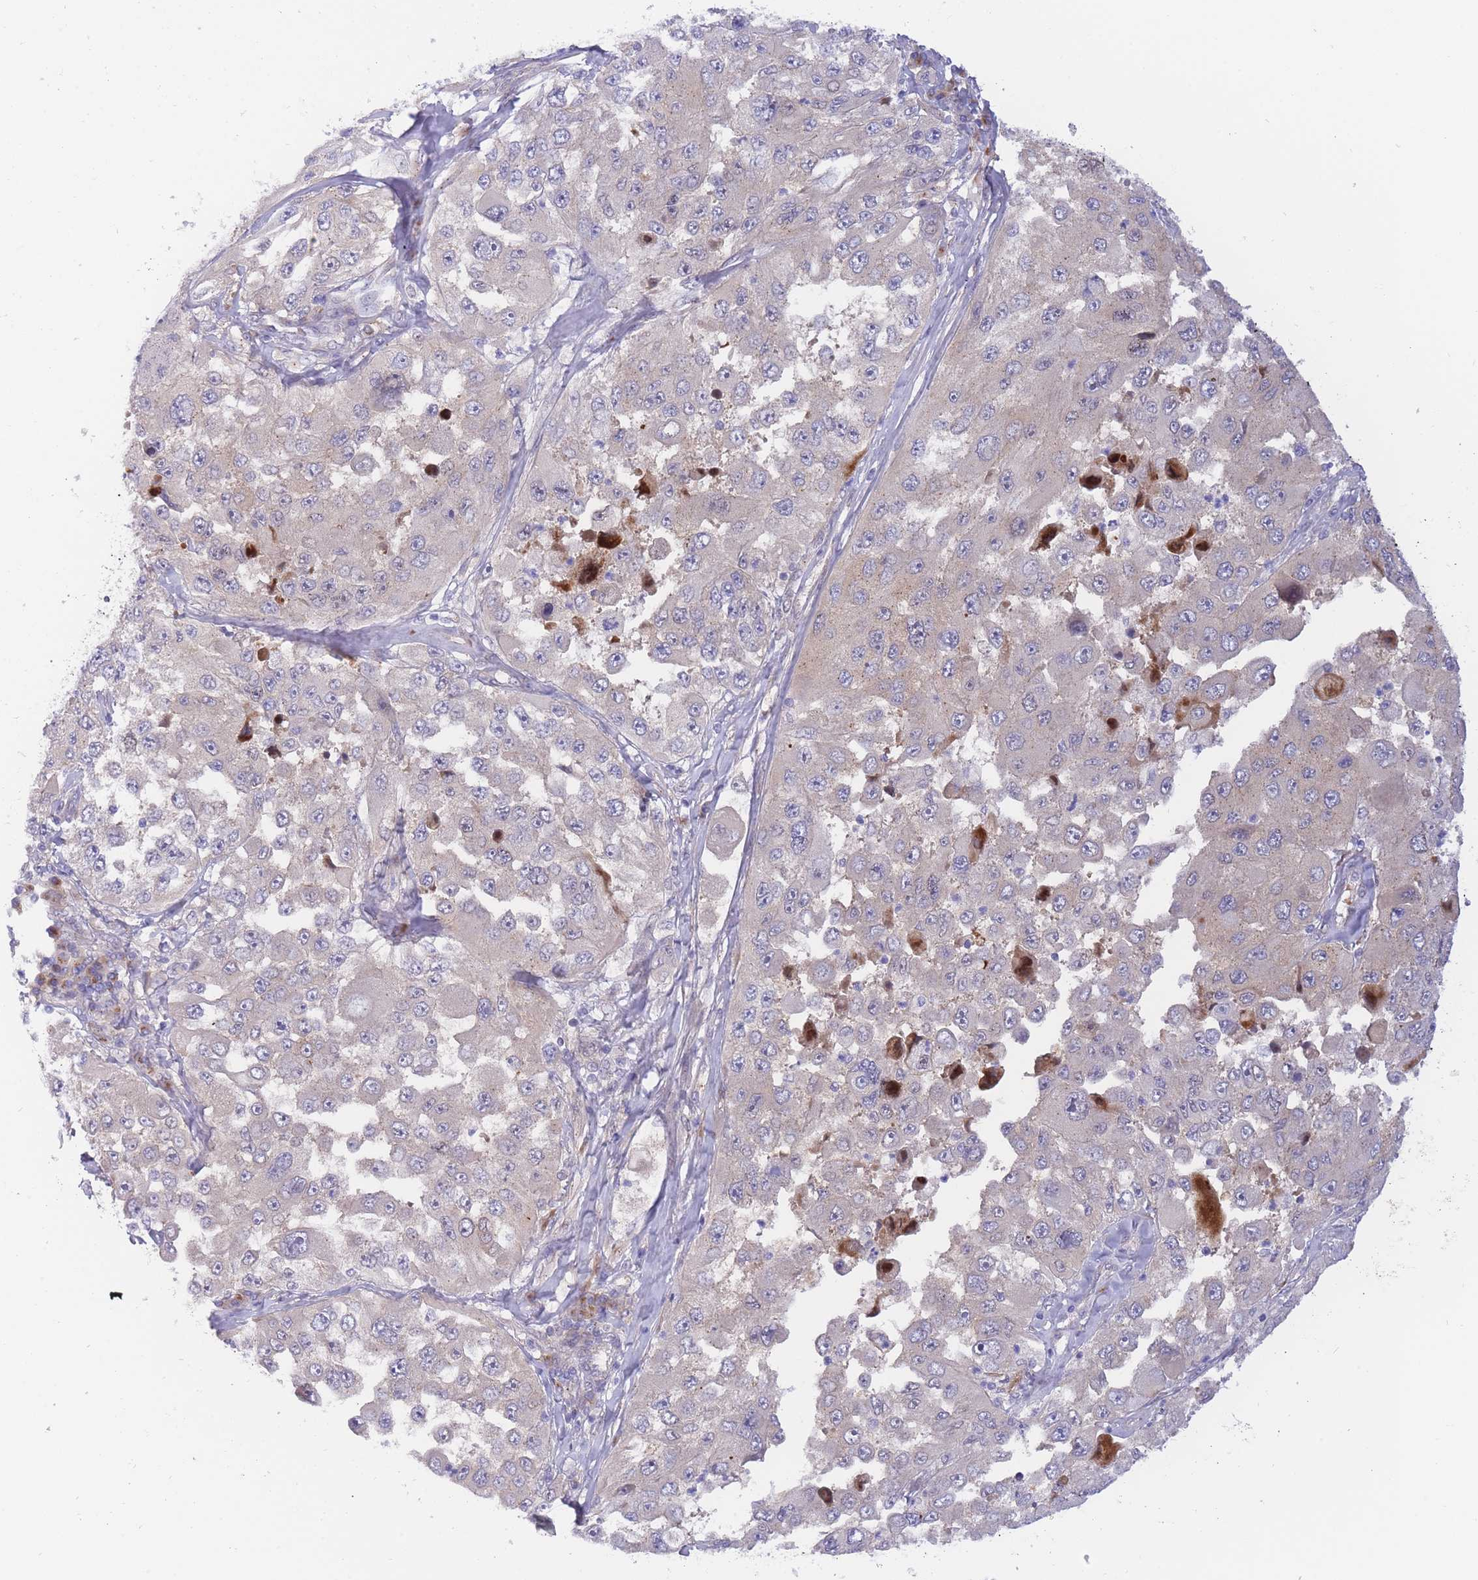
{"staining": {"intensity": "negative", "quantity": "none", "location": "none"}, "tissue": "melanoma", "cell_type": "Tumor cells", "image_type": "cancer", "snomed": [{"axis": "morphology", "description": "Malignant melanoma, Metastatic site"}, {"axis": "topography", "description": "Lymph node"}], "caption": "Immunohistochemistry (IHC) of human melanoma shows no staining in tumor cells.", "gene": "APOL4", "patient": {"sex": "male", "age": 62}}